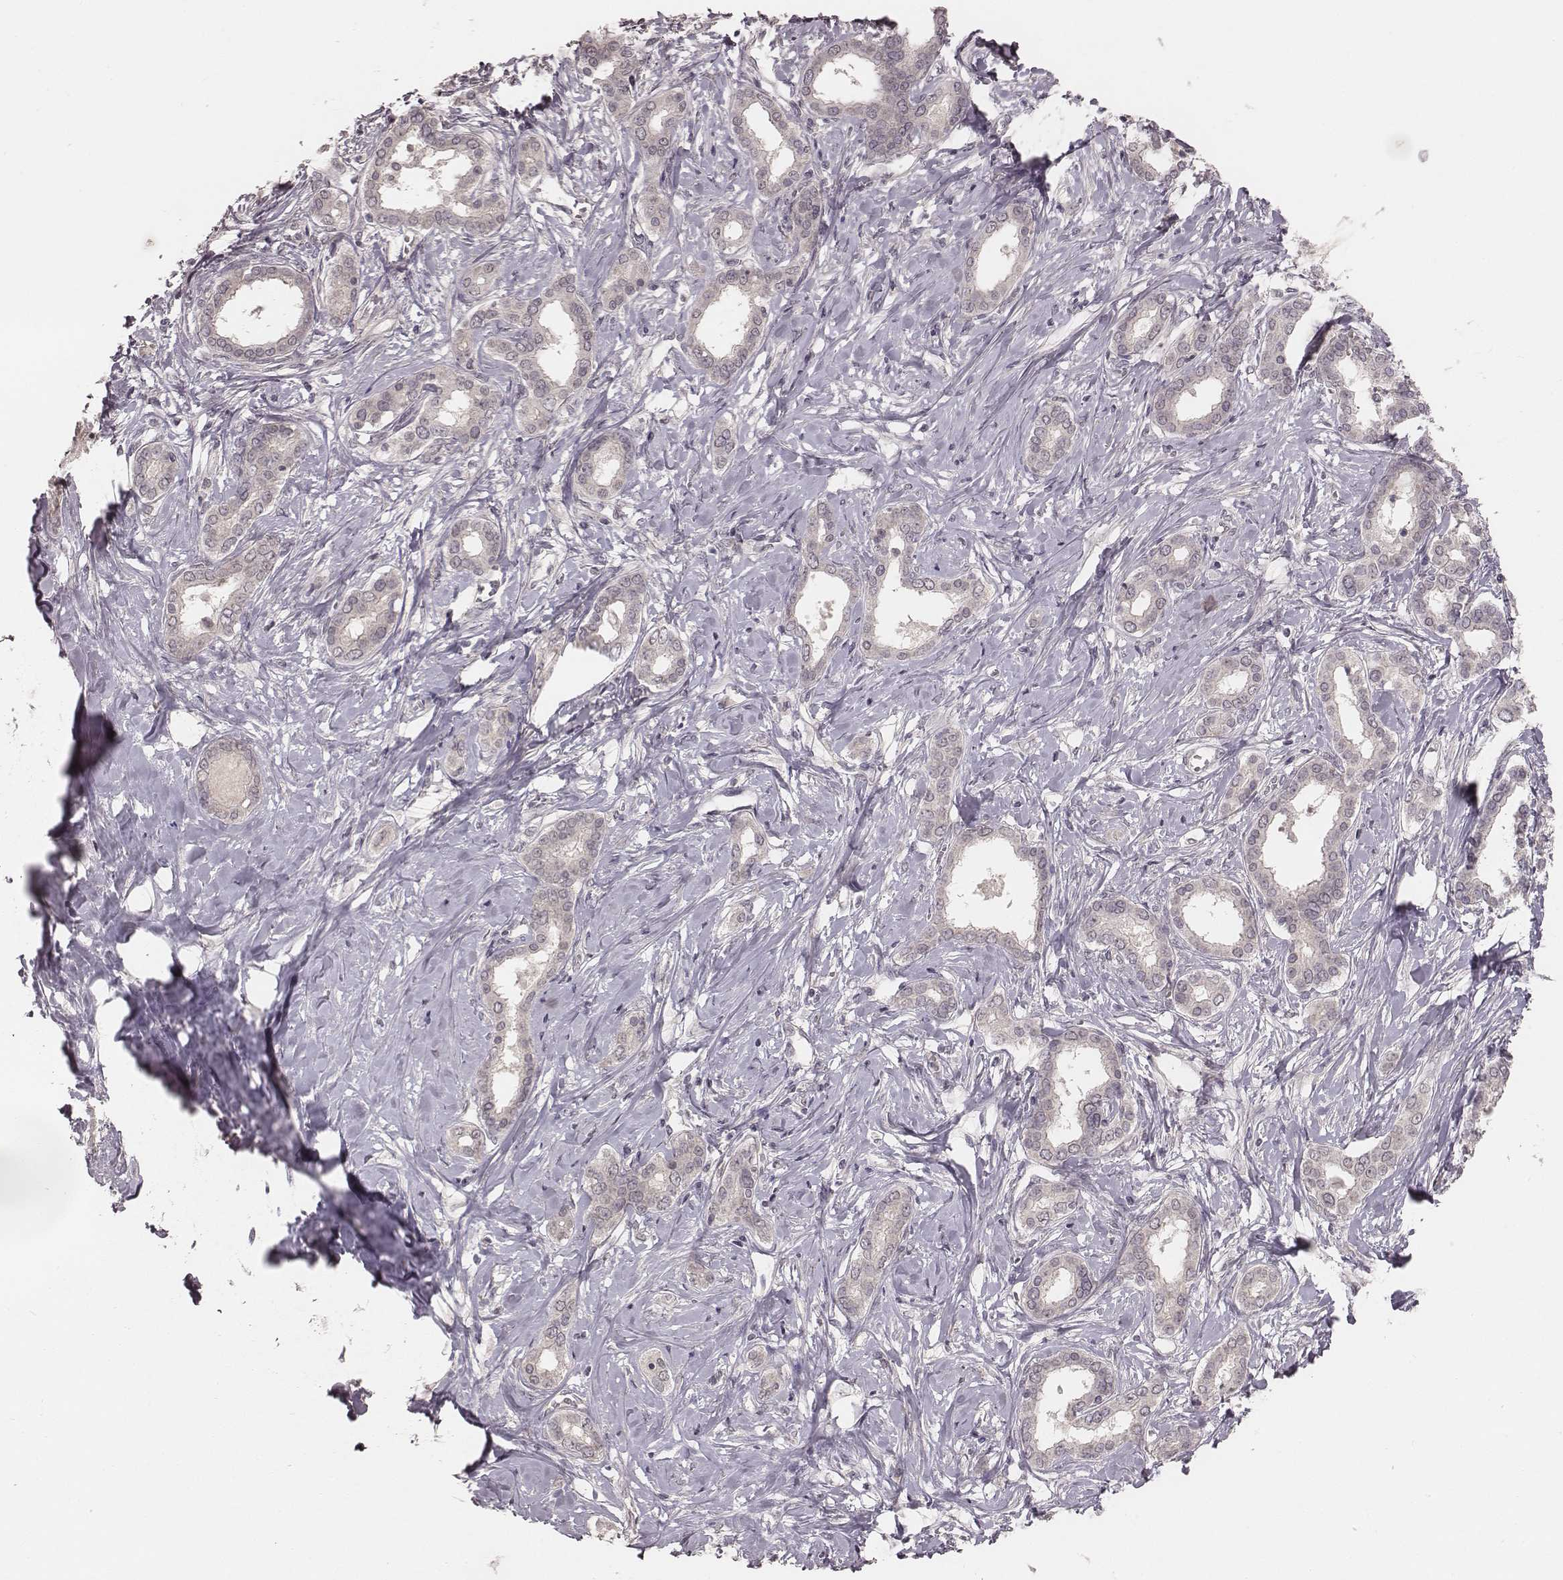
{"staining": {"intensity": "negative", "quantity": "none", "location": "none"}, "tissue": "liver cancer", "cell_type": "Tumor cells", "image_type": "cancer", "snomed": [{"axis": "morphology", "description": "Cholangiocarcinoma"}, {"axis": "topography", "description": "Liver"}], "caption": "This micrograph is of liver cholangiocarcinoma stained with IHC to label a protein in brown with the nuclei are counter-stained blue. There is no staining in tumor cells.", "gene": "LY6K", "patient": {"sex": "female", "age": 47}}